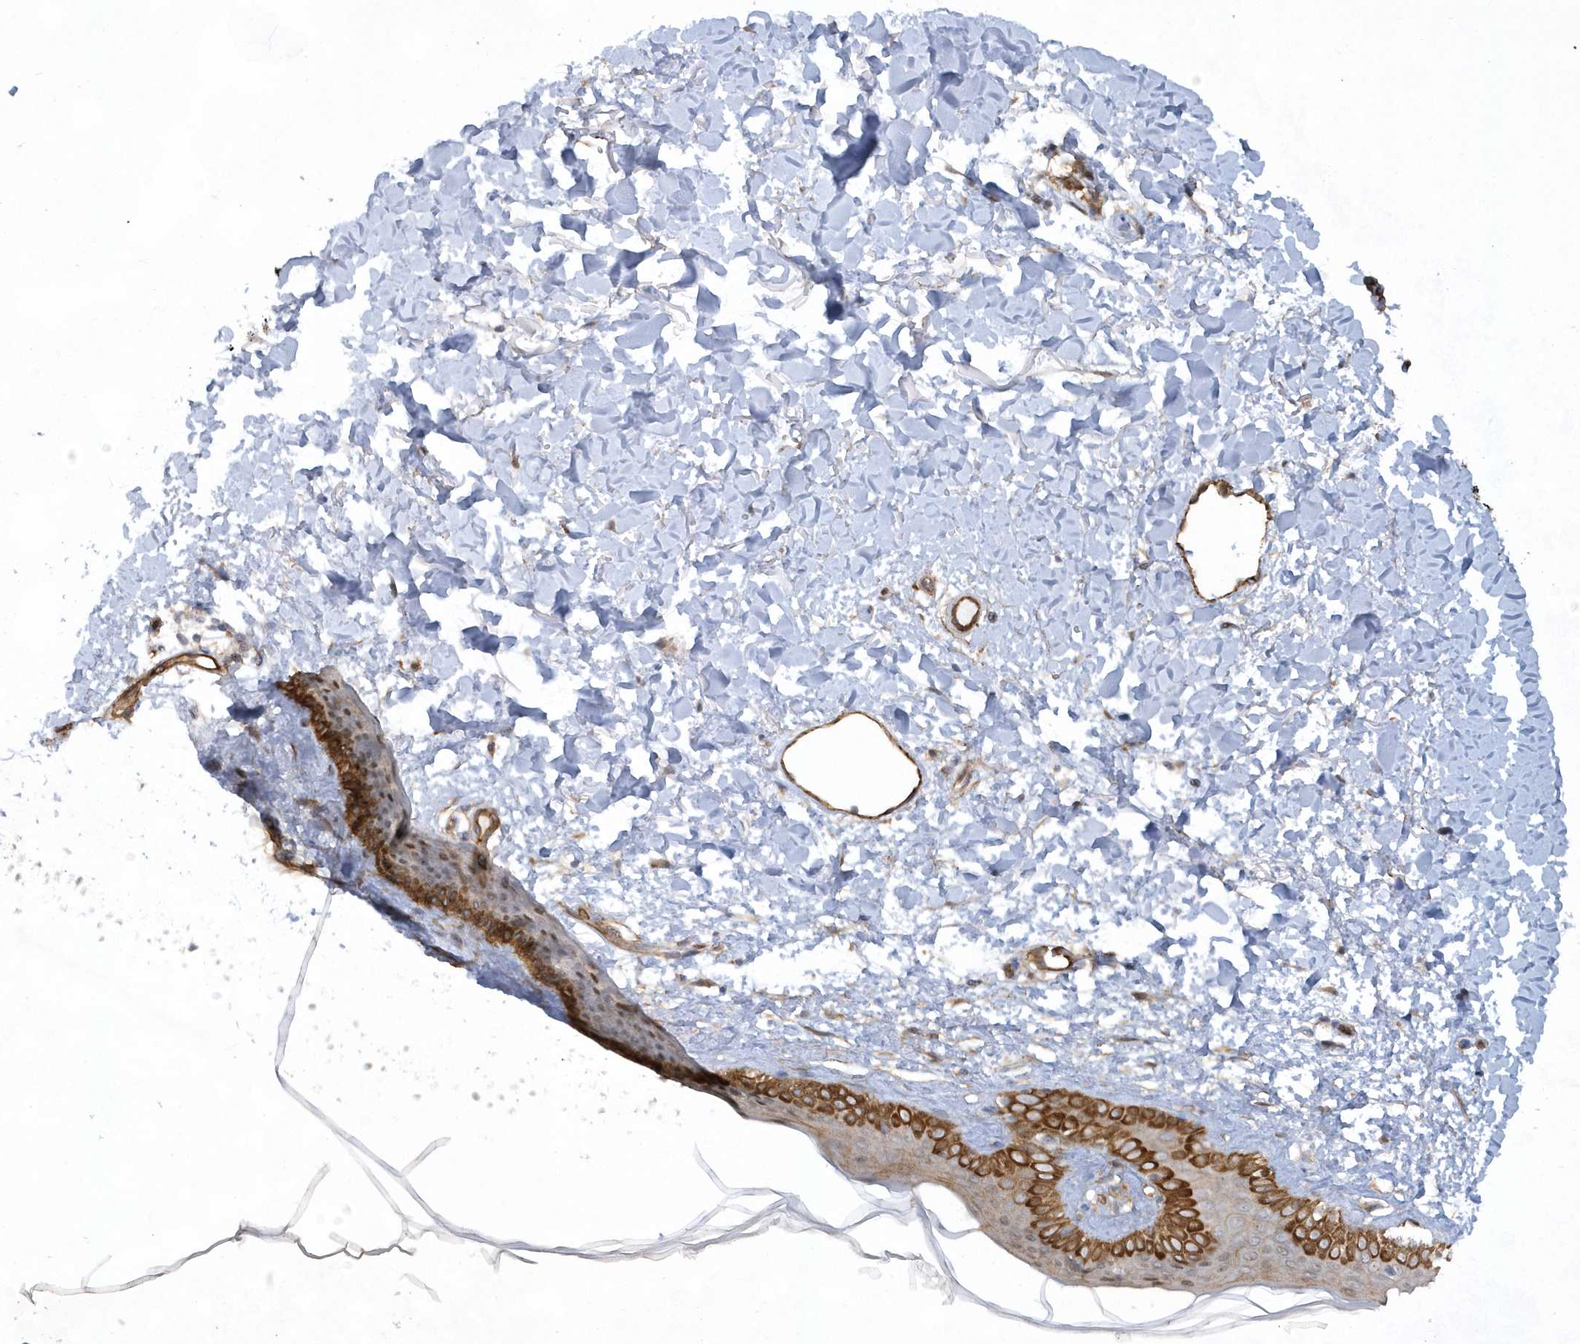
{"staining": {"intensity": "moderate", "quantity": ">75%", "location": "cytoplasmic/membranous"}, "tissue": "skin", "cell_type": "Fibroblasts", "image_type": "normal", "snomed": [{"axis": "morphology", "description": "Normal tissue, NOS"}, {"axis": "topography", "description": "Skin"}], "caption": "Immunohistochemical staining of unremarkable skin shows moderate cytoplasmic/membranous protein expression in about >75% of fibroblasts.", "gene": "RAI14", "patient": {"sex": "female", "age": 58}}